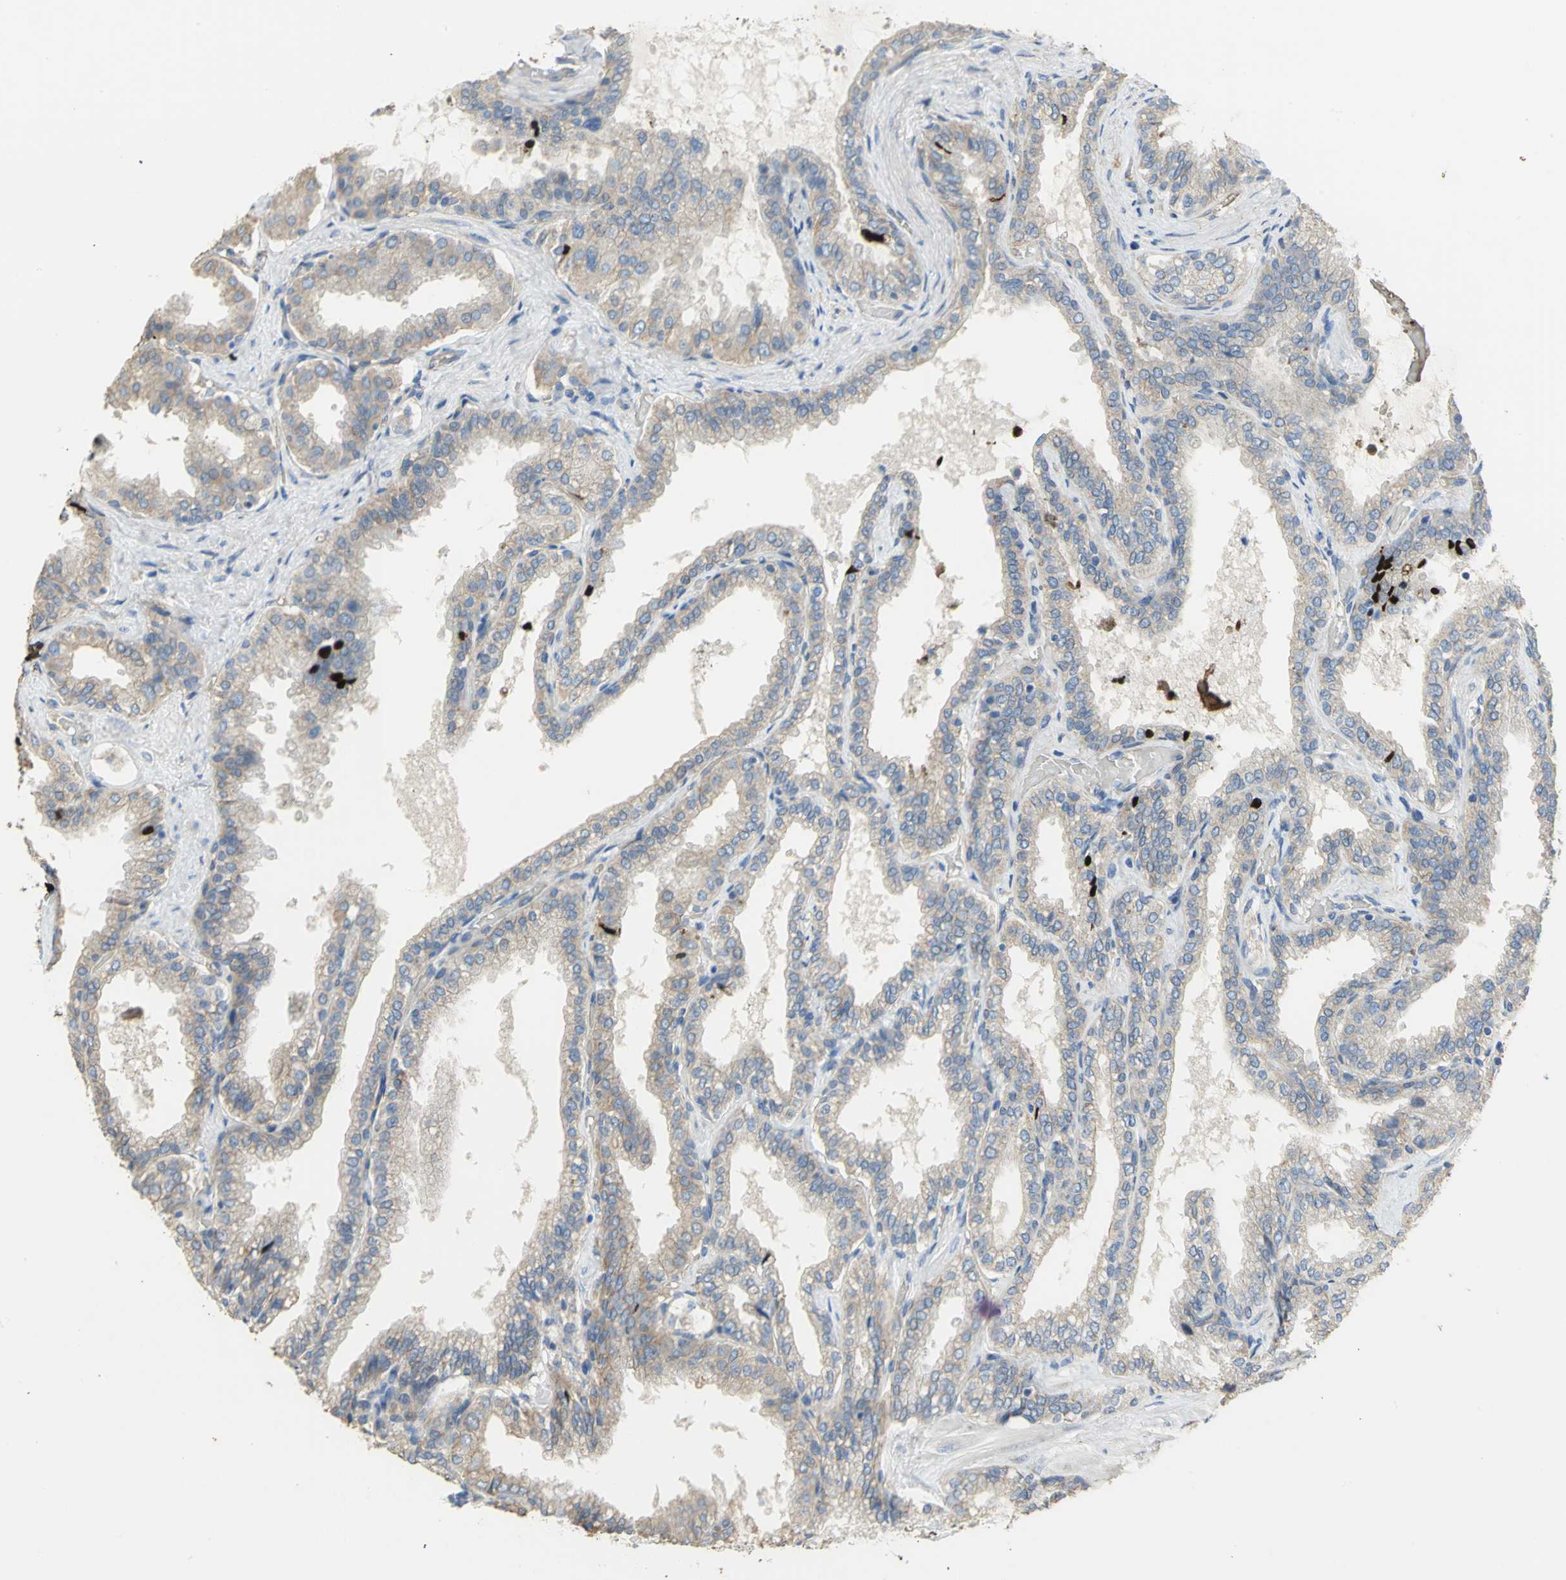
{"staining": {"intensity": "weak", "quantity": ">75%", "location": "cytoplasmic/membranous"}, "tissue": "seminal vesicle", "cell_type": "Glandular cells", "image_type": "normal", "snomed": [{"axis": "morphology", "description": "Normal tissue, NOS"}, {"axis": "topography", "description": "Seminal veicle"}], "caption": "High-power microscopy captured an immunohistochemistry (IHC) histopathology image of benign seminal vesicle, revealing weak cytoplasmic/membranous staining in approximately >75% of glandular cells.", "gene": "HTR1F", "patient": {"sex": "male", "age": 46}}